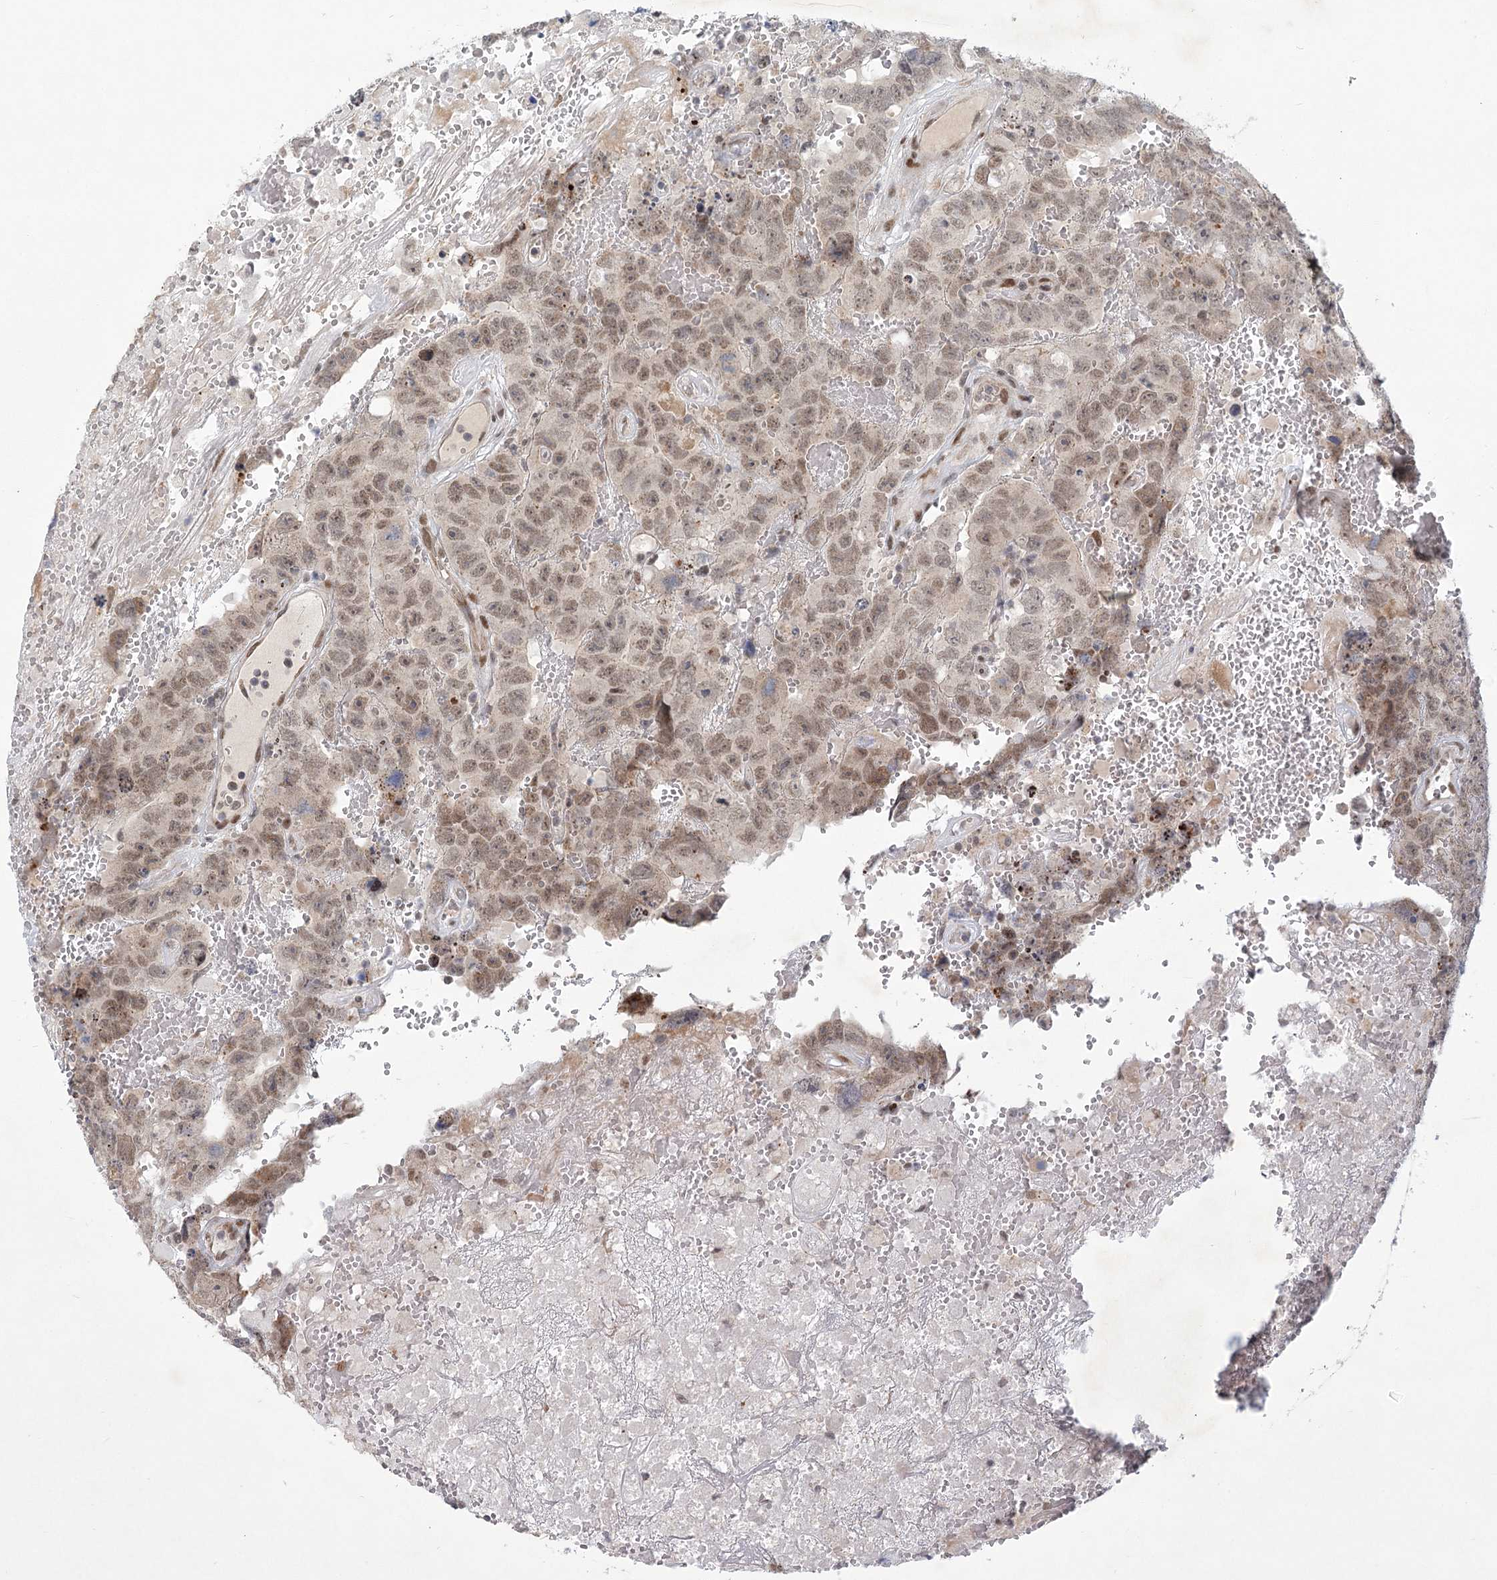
{"staining": {"intensity": "weak", "quantity": ">75%", "location": "nuclear"}, "tissue": "testis cancer", "cell_type": "Tumor cells", "image_type": "cancer", "snomed": [{"axis": "morphology", "description": "Carcinoma, Embryonal, NOS"}, {"axis": "topography", "description": "Testis"}], "caption": "Testis cancer stained with DAB (3,3'-diaminobenzidine) immunohistochemistry exhibits low levels of weak nuclear staining in approximately >75% of tumor cells.", "gene": "CIB4", "patient": {"sex": "male", "age": 45}}